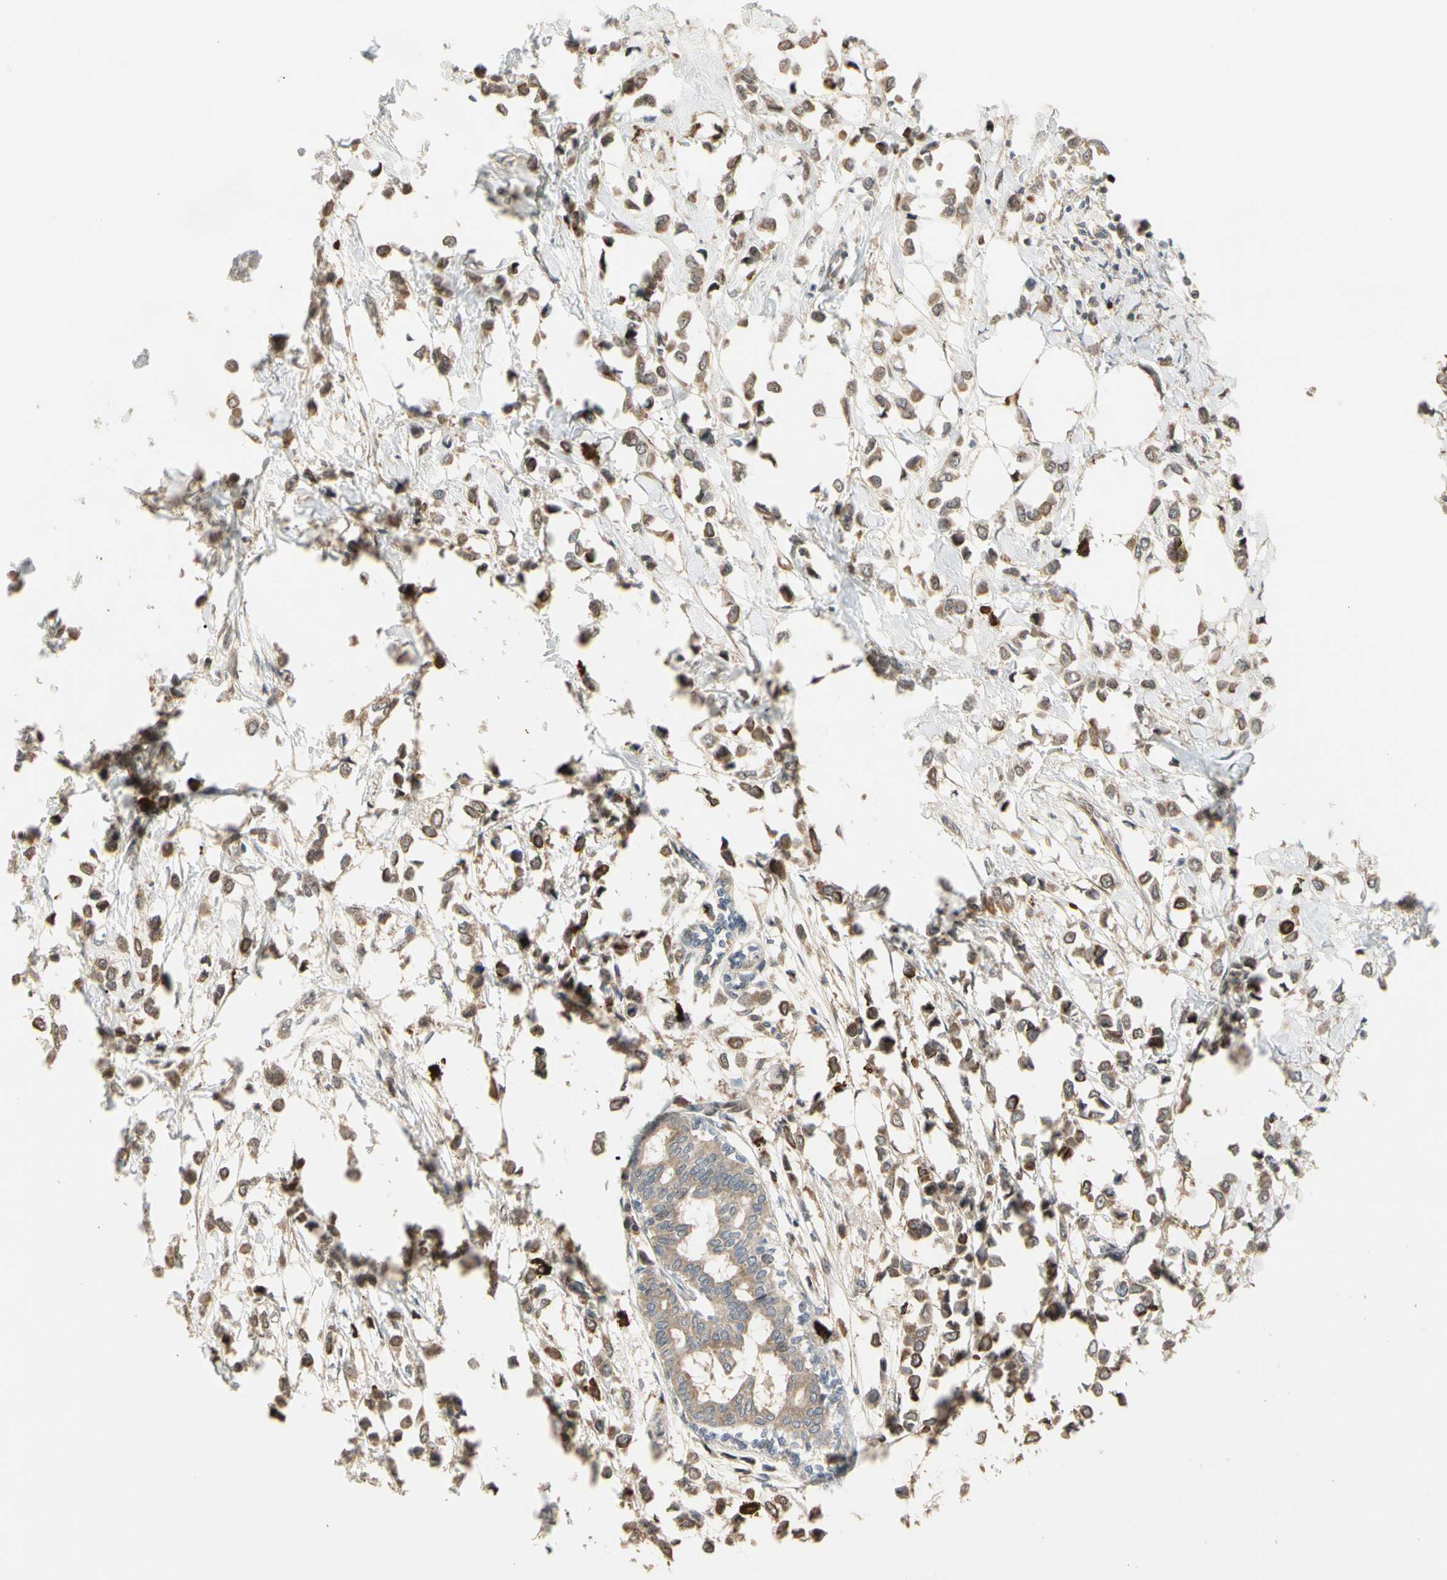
{"staining": {"intensity": "moderate", "quantity": ">75%", "location": "cytoplasmic/membranous"}, "tissue": "breast cancer", "cell_type": "Tumor cells", "image_type": "cancer", "snomed": [{"axis": "morphology", "description": "Lobular carcinoma"}, {"axis": "topography", "description": "Breast"}], "caption": "Lobular carcinoma (breast) was stained to show a protein in brown. There is medium levels of moderate cytoplasmic/membranous expression in about >75% of tumor cells. (DAB IHC with brightfield microscopy, high magnification).", "gene": "ATG4C", "patient": {"sex": "female", "age": 51}}